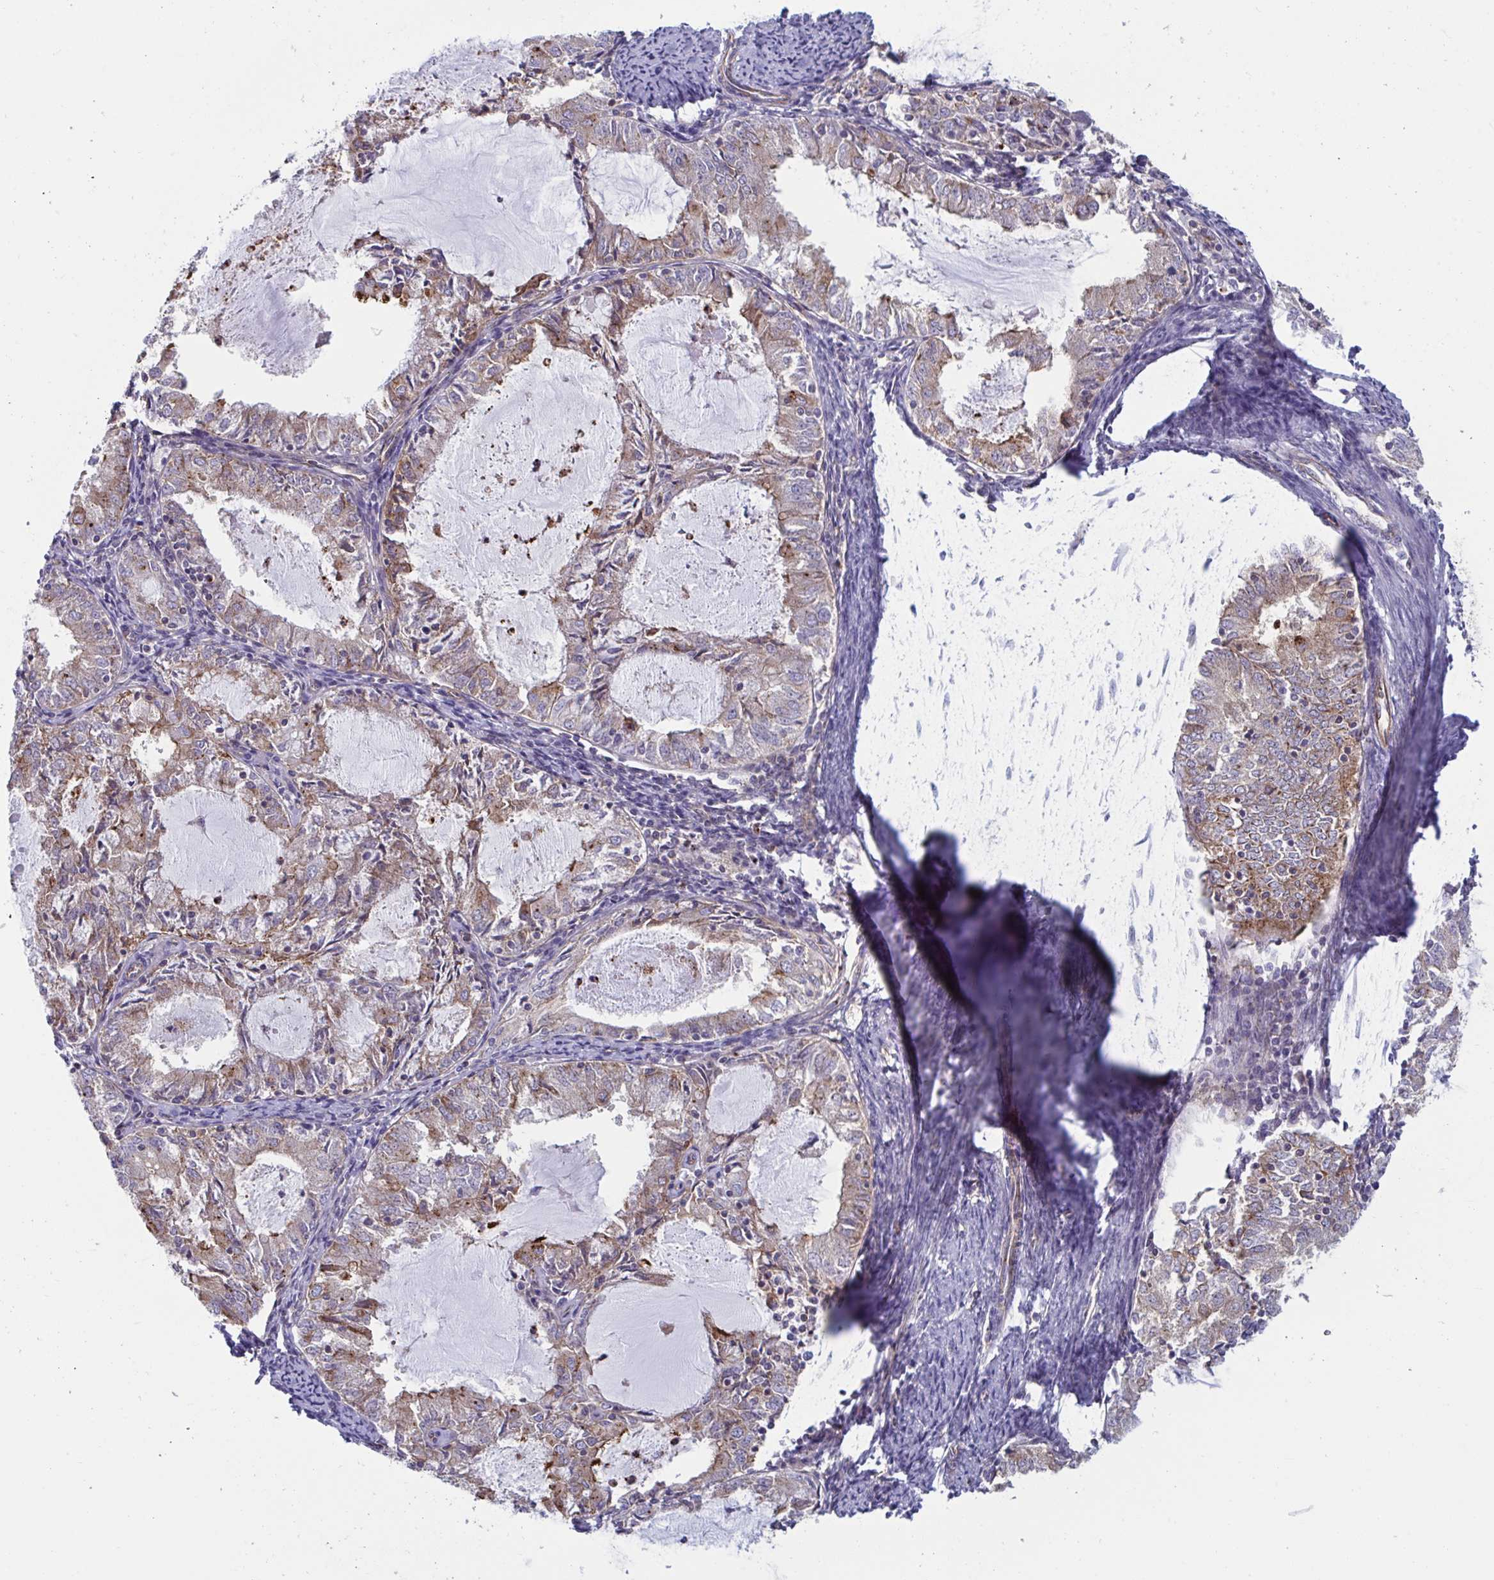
{"staining": {"intensity": "moderate", "quantity": "25%-75%", "location": "cytoplasmic/membranous"}, "tissue": "endometrial cancer", "cell_type": "Tumor cells", "image_type": "cancer", "snomed": [{"axis": "morphology", "description": "Adenocarcinoma, NOS"}, {"axis": "topography", "description": "Endometrium"}], "caption": "The image exhibits a brown stain indicating the presence of a protein in the cytoplasmic/membranous of tumor cells in endometrial cancer (adenocarcinoma).", "gene": "SLC9A6", "patient": {"sex": "female", "age": 57}}